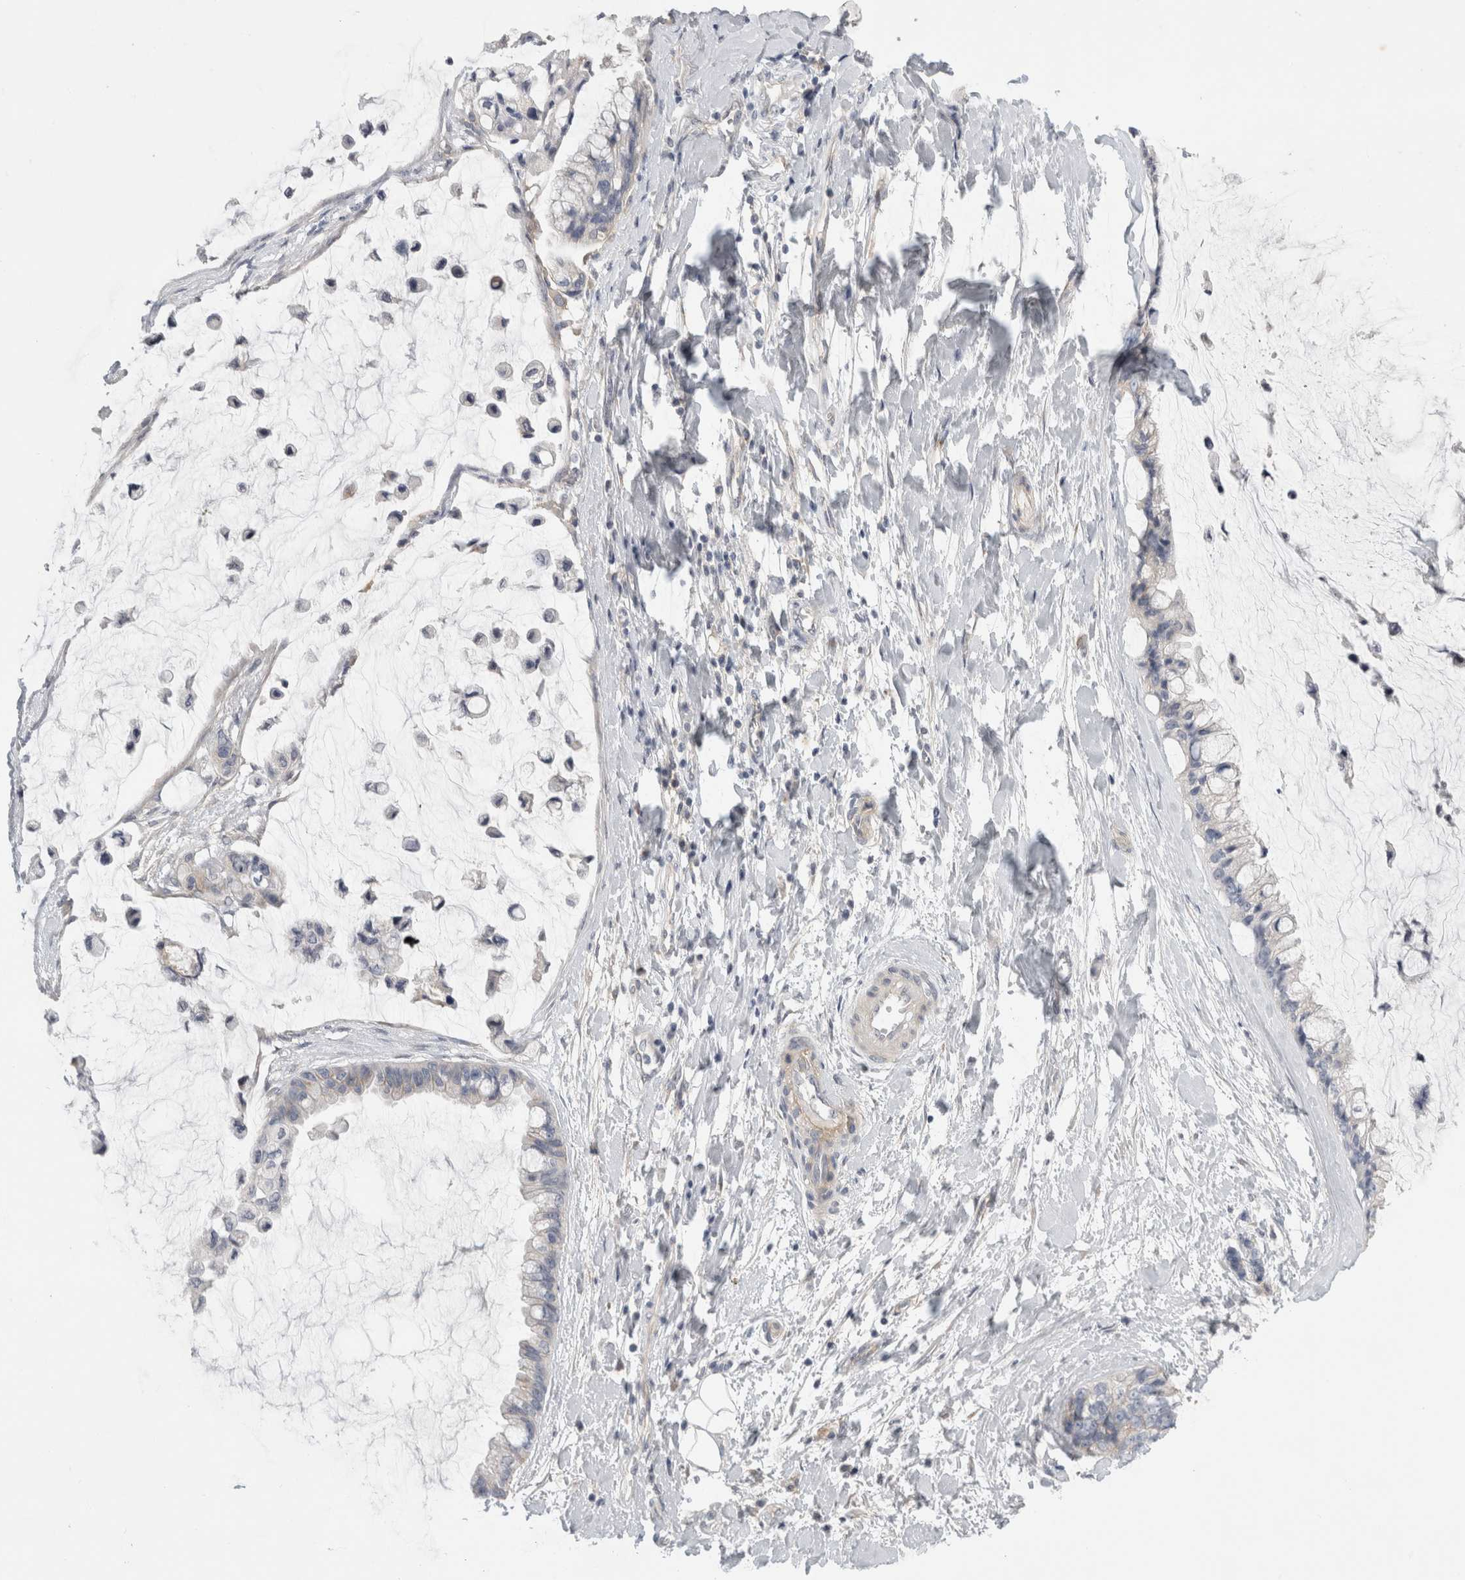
{"staining": {"intensity": "negative", "quantity": "none", "location": "none"}, "tissue": "ovarian cancer", "cell_type": "Tumor cells", "image_type": "cancer", "snomed": [{"axis": "morphology", "description": "Cystadenocarcinoma, mucinous, NOS"}, {"axis": "topography", "description": "Ovary"}], "caption": "Protein analysis of ovarian mucinous cystadenocarcinoma shows no significant staining in tumor cells. The staining was performed using DAB (3,3'-diaminobenzidine) to visualize the protein expression in brown, while the nuclei were stained in blue with hematoxylin (Magnification: 20x).", "gene": "VANGL1", "patient": {"sex": "female", "age": 39}}